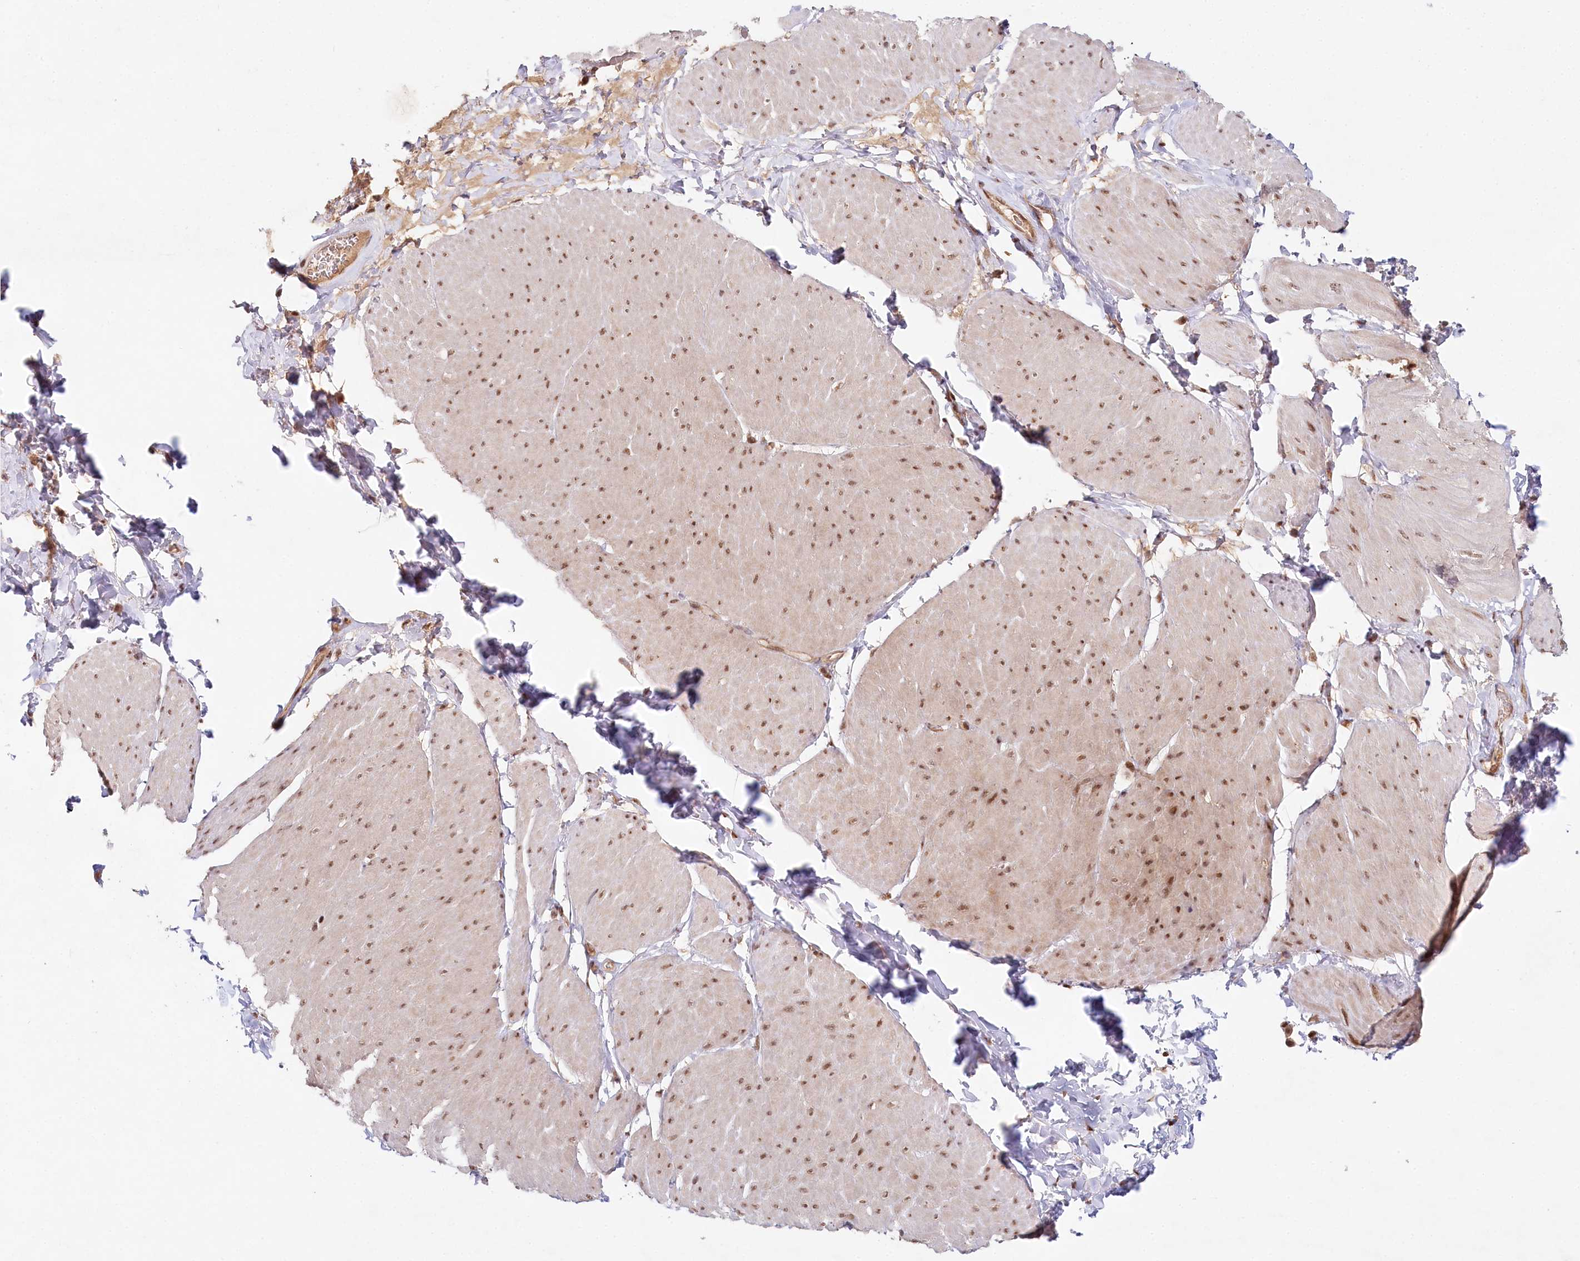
{"staining": {"intensity": "moderate", "quantity": ">75%", "location": "nuclear"}, "tissue": "smooth muscle", "cell_type": "Smooth muscle cells", "image_type": "normal", "snomed": [{"axis": "morphology", "description": "Urothelial carcinoma, High grade"}, {"axis": "topography", "description": "Urinary bladder"}], "caption": "High-power microscopy captured an immunohistochemistry micrograph of unremarkable smooth muscle, revealing moderate nuclear staining in about >75% of smooth muscle cells.", "gene": "CCDC65", "patient": {"sex": "male", "age": 46}}